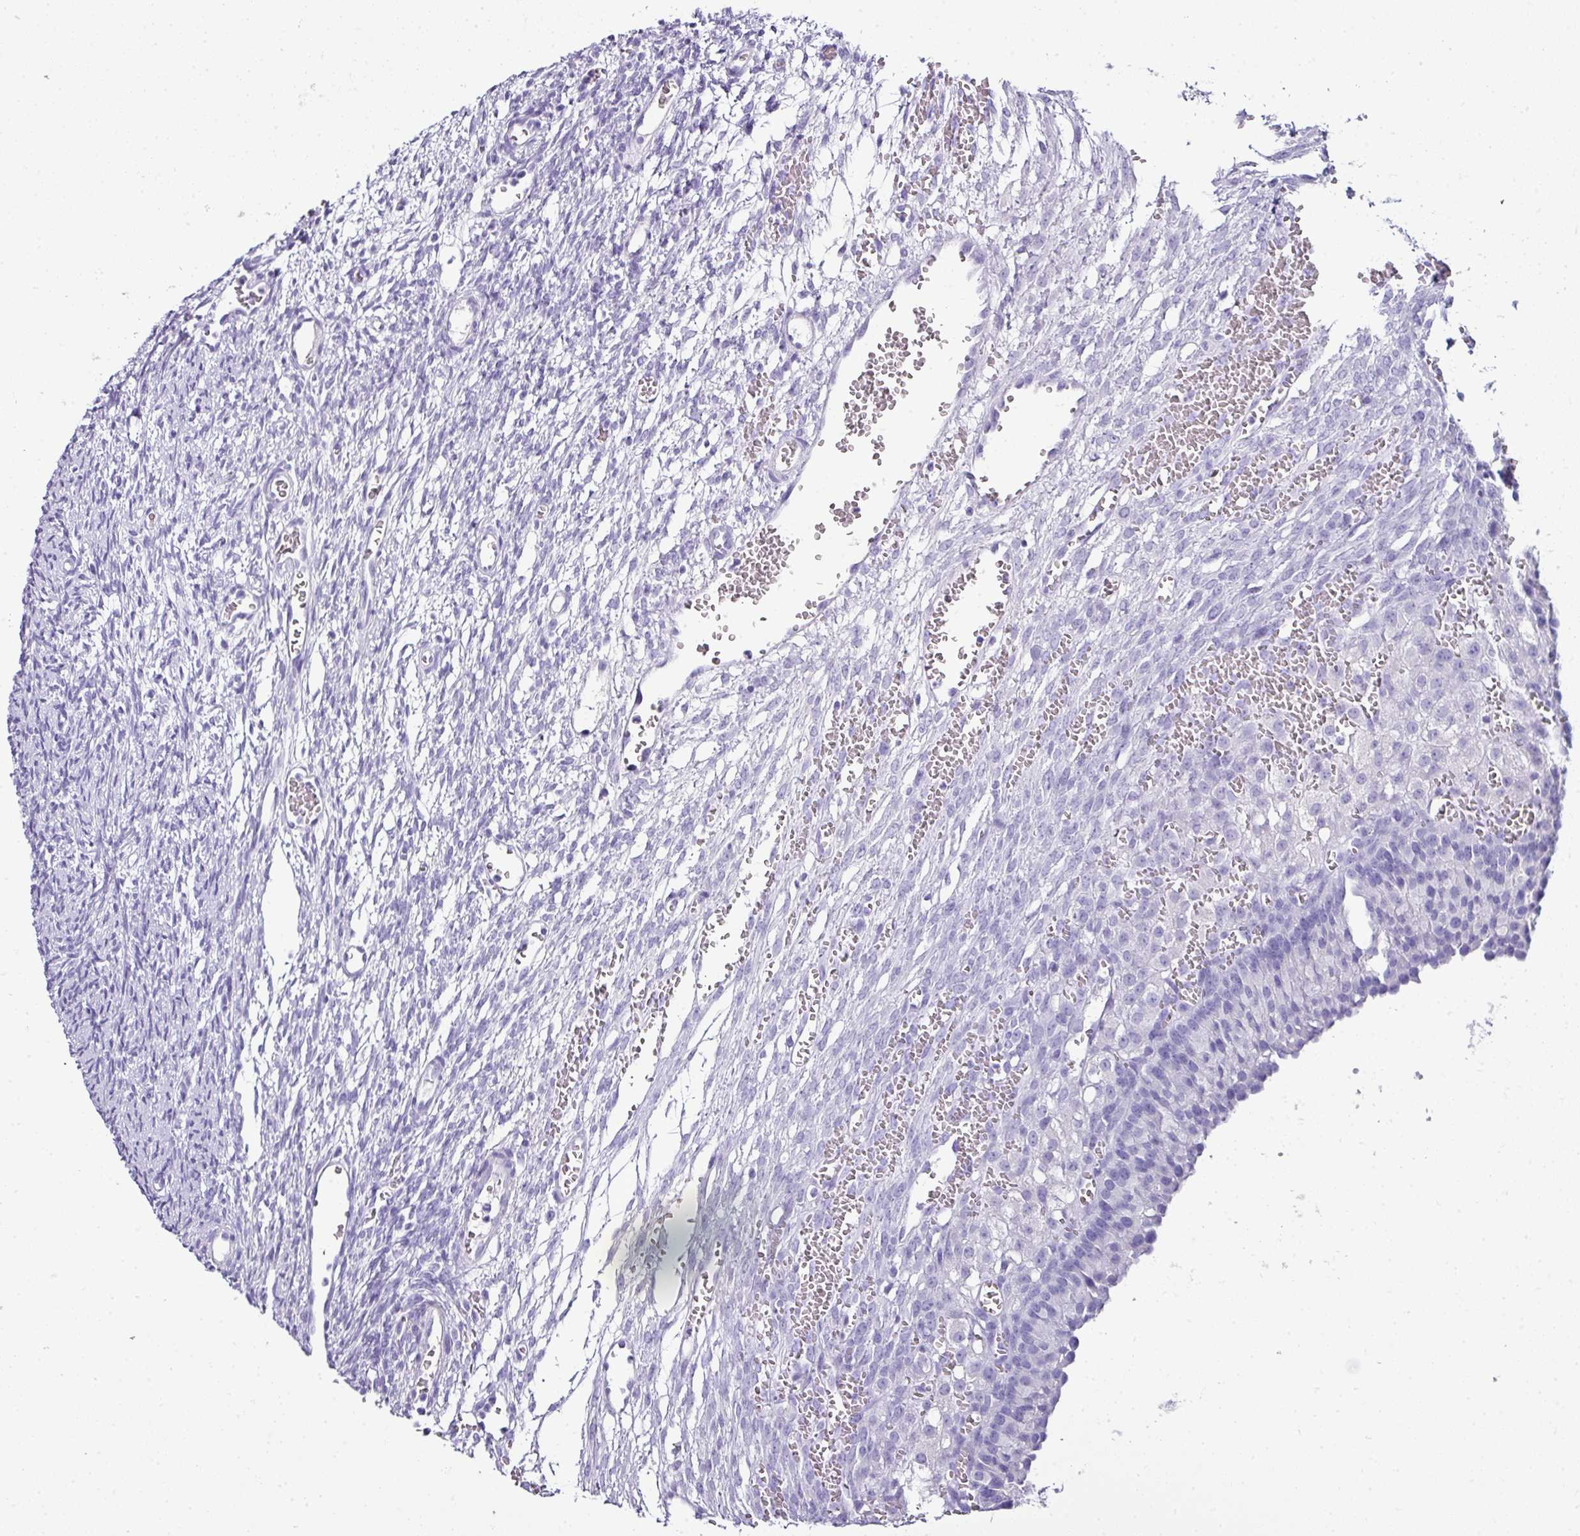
{"staining": {"intensity": "negative", "quantity": "none", "location": "none"}, "tissue": "ovary", "cell_type": "Follicle cells", "image_type": "normal", "snomed": [{"axis": "morphology", "description": "Normal tissue, NOS"}, {"axis": "topography", "description": "Ovary"}], "caption": "High magnification brightfield microscopy of normal ovary stained with DAB (brown) and counterstained with hematoxylin (blue): follicle cells show no significant expression.", "gene": "NAPSA", "patient": {"sex": "female", "age": 39}}